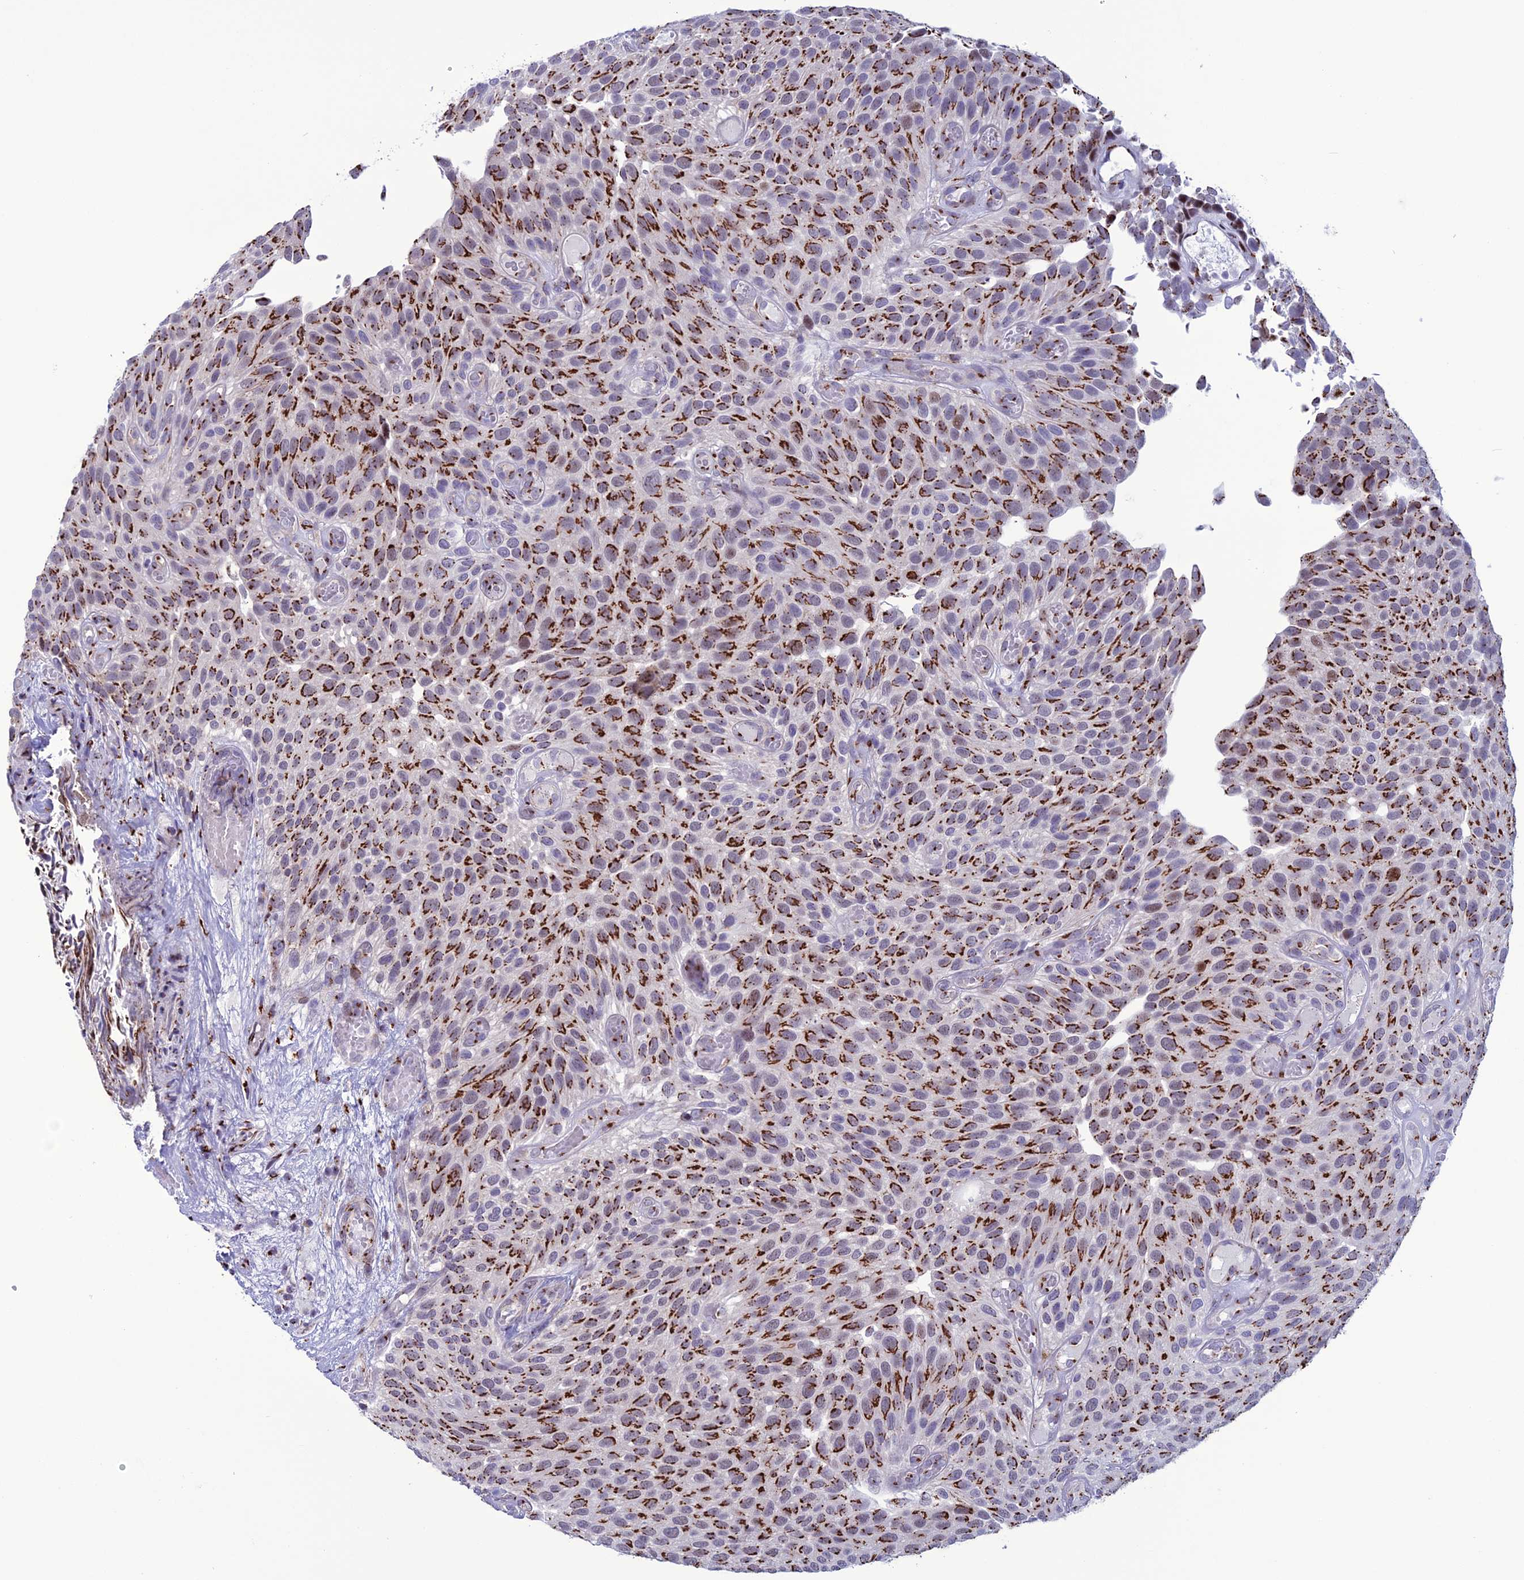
{"staining": {"intensity": "strong", "quantity": ">75%", "location": "cytoplasmic/membranous"}, "tissue": "urothelial cancer", "cell_type": "Tumor cells", "image_type": "cancer", "snomed": [{"axis": "morphology", "description": "Urothelial carcinoma, Low grade"}, {"axis": "topography", "description": "Urinary bladder"}], "caption": "Immunohistochemical staining of urothelial carcinoma (low-grade) exhibits strong cytoplasmic/membranous protein expression in approximately >75% of tumor cells.", "gene": "PLEKHA4", "patient": {"sex": "male", "age": 89}}